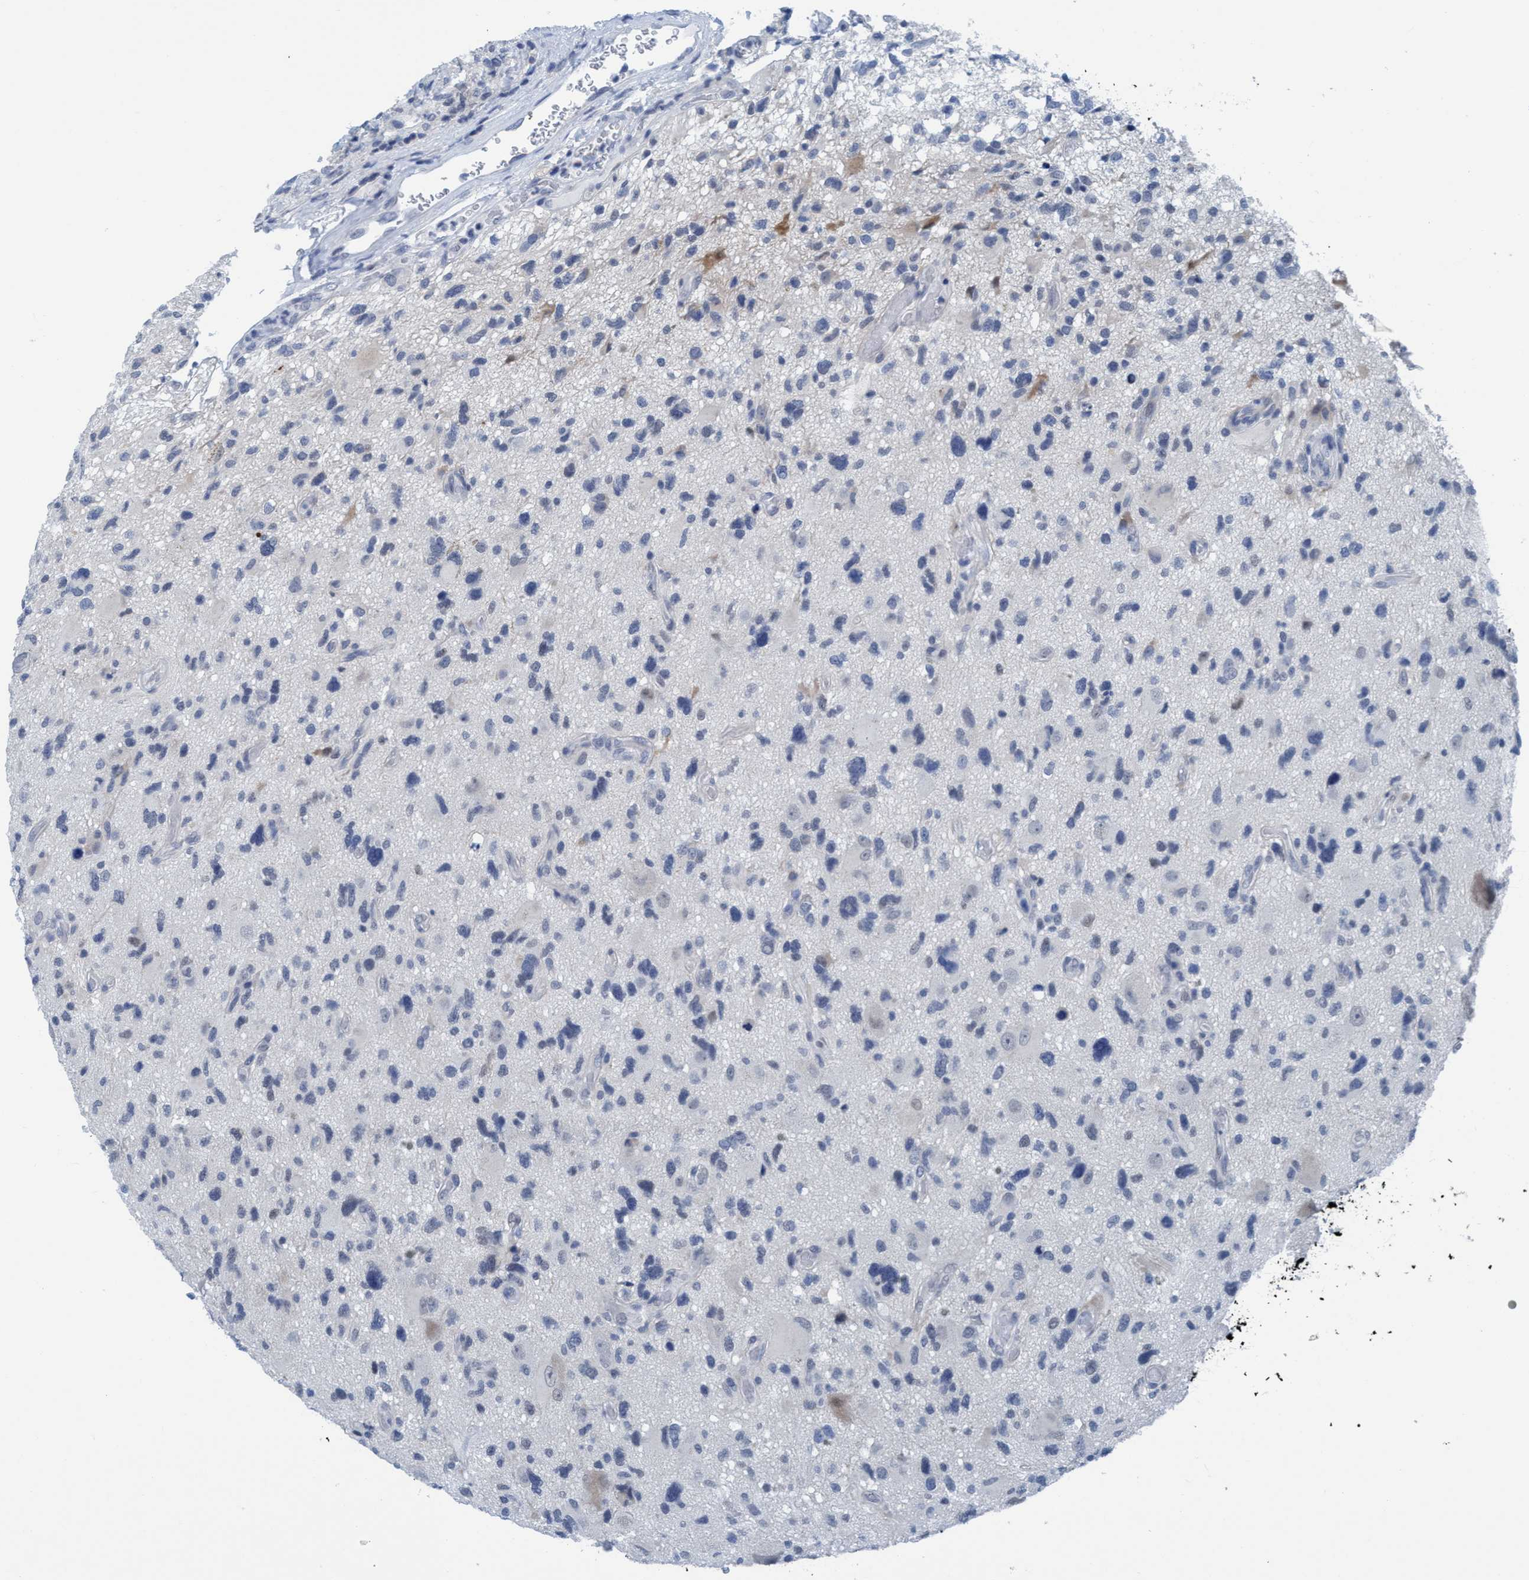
{"staining": {"intensity": "negative", "quantity": "none", "location": "none"}, "tissue": "glioma", "cell_type": "Tumor cells", "image_type": "cancer", "snomed": [{"axis": "morphology", "description": "Glioma, malignant, High grade"}, {"axis": "topography", "description": "Brain"}], "caption": "Tumor cells are negative for brown protein staining in glioma.", "gene": "DNAI1", "patient": {"sex": "male", "age": 33}}